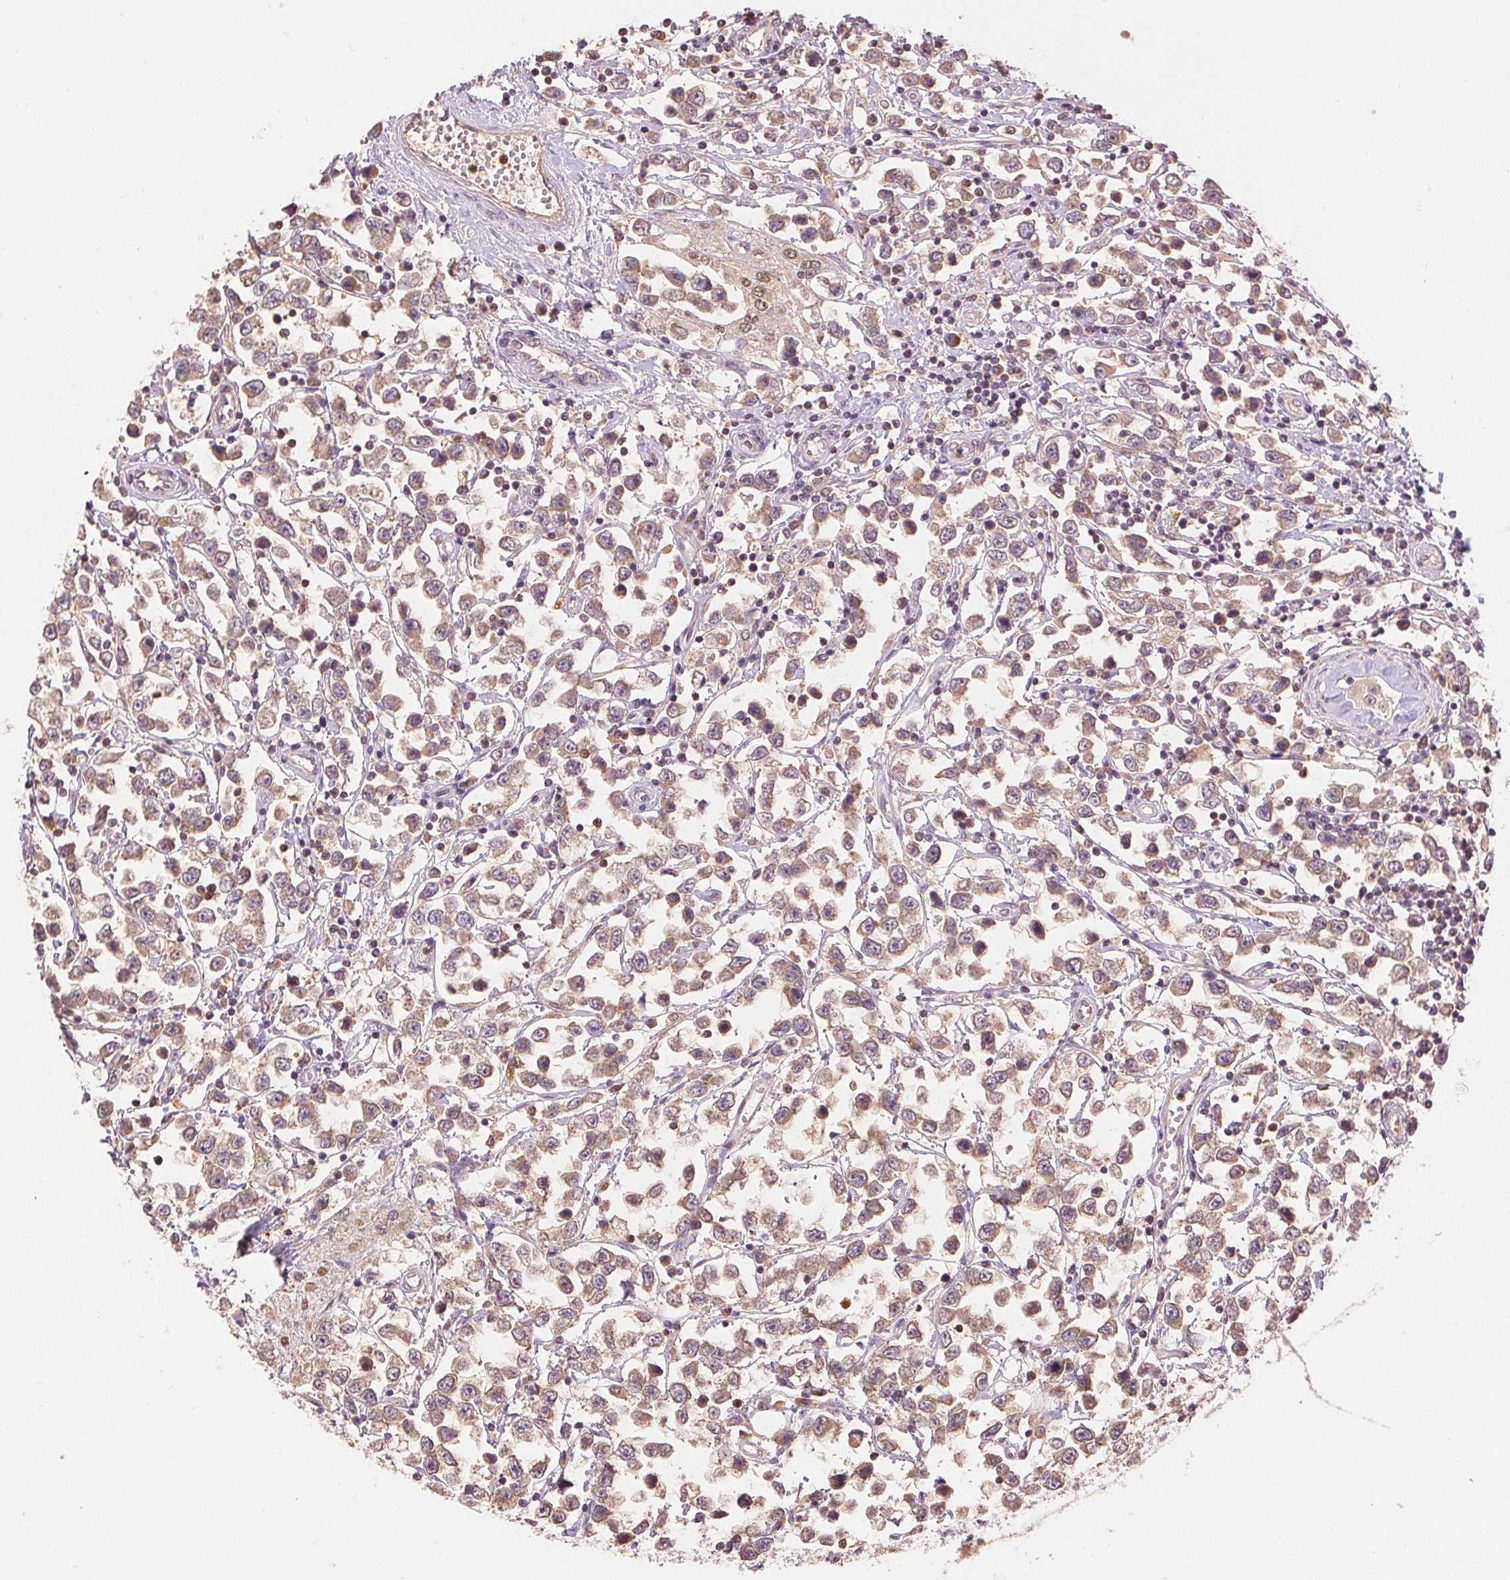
{"staining": {"intensity": "weak", "quantity": ">75%", "location": "cytoplasmic/membranous"}, "tissue": "testis cancer", "cell_type": "Tumor cells", "image_type": "cancer", "snomed": [{"axis": "morphology", "description": "Seminoma, NOS"}, {"axis": "topography", "description": "Testis"}], "caption": "Approximately >75% of tumor cells in testis seminoma display weak cytoplasmic/membranous protein expression as visualized by brown immunohistochemical staining.", "gene": "TMEM273", "patient": {"sex": "male", "age": 34}}